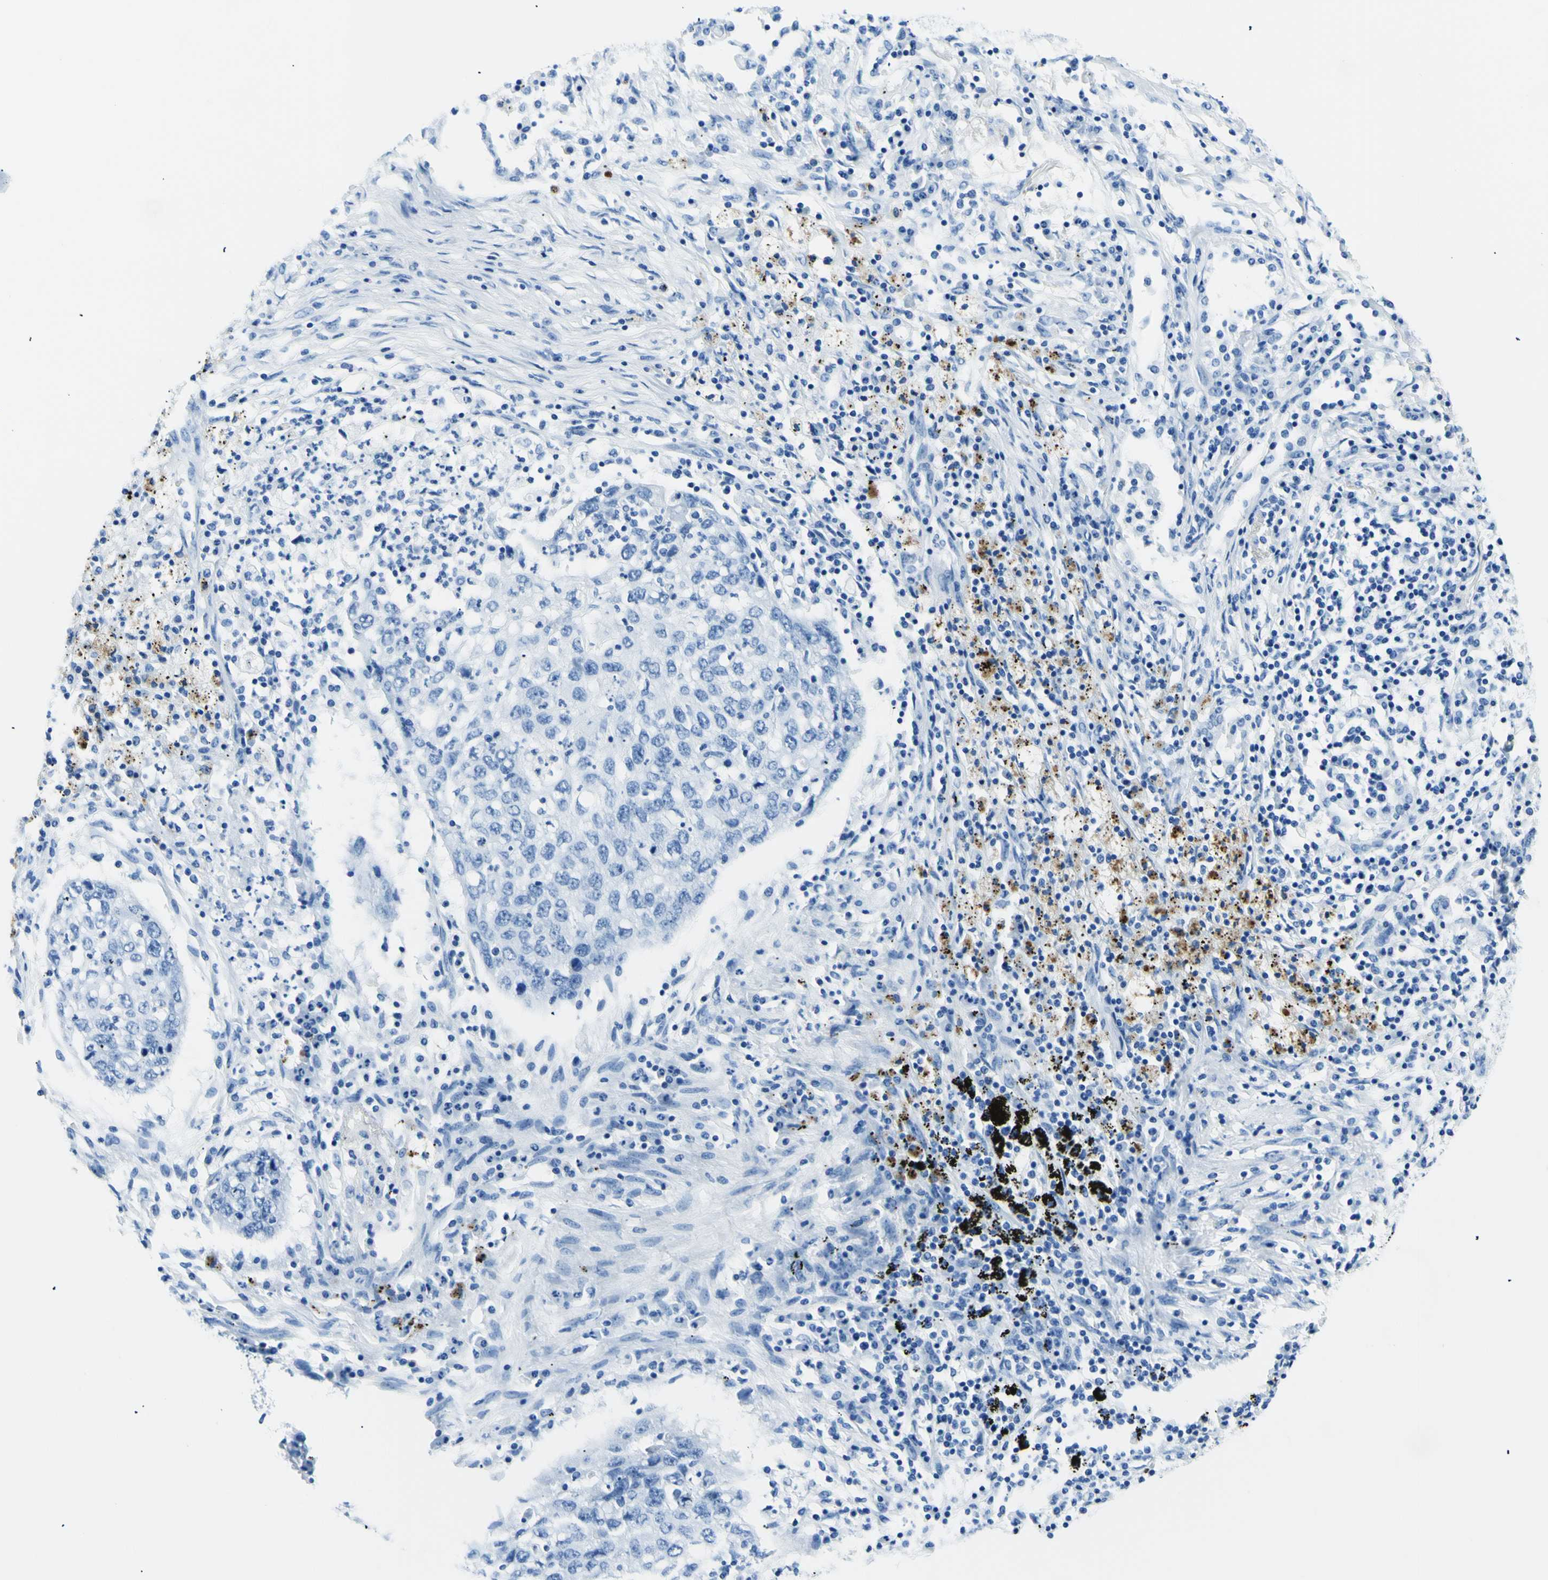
{"staining": {"intensity": "negative", "quantity": "none", "location": "none"}, "tissue": "lung cancer", "cell_type": "Tumor cells", "image_type": "cancer", "snomed": [{"axis": "morphology", "description": "Squamous cell carcinoma, NOS"}, {"axis": "topography", "description": "Lung"}], "caption": "A histopathology image of lung cancer stained for a protein exhibits no brown staining in tumor cells.", "gene": "MYH2", "patient": {"sex": "female", "age": 63}}